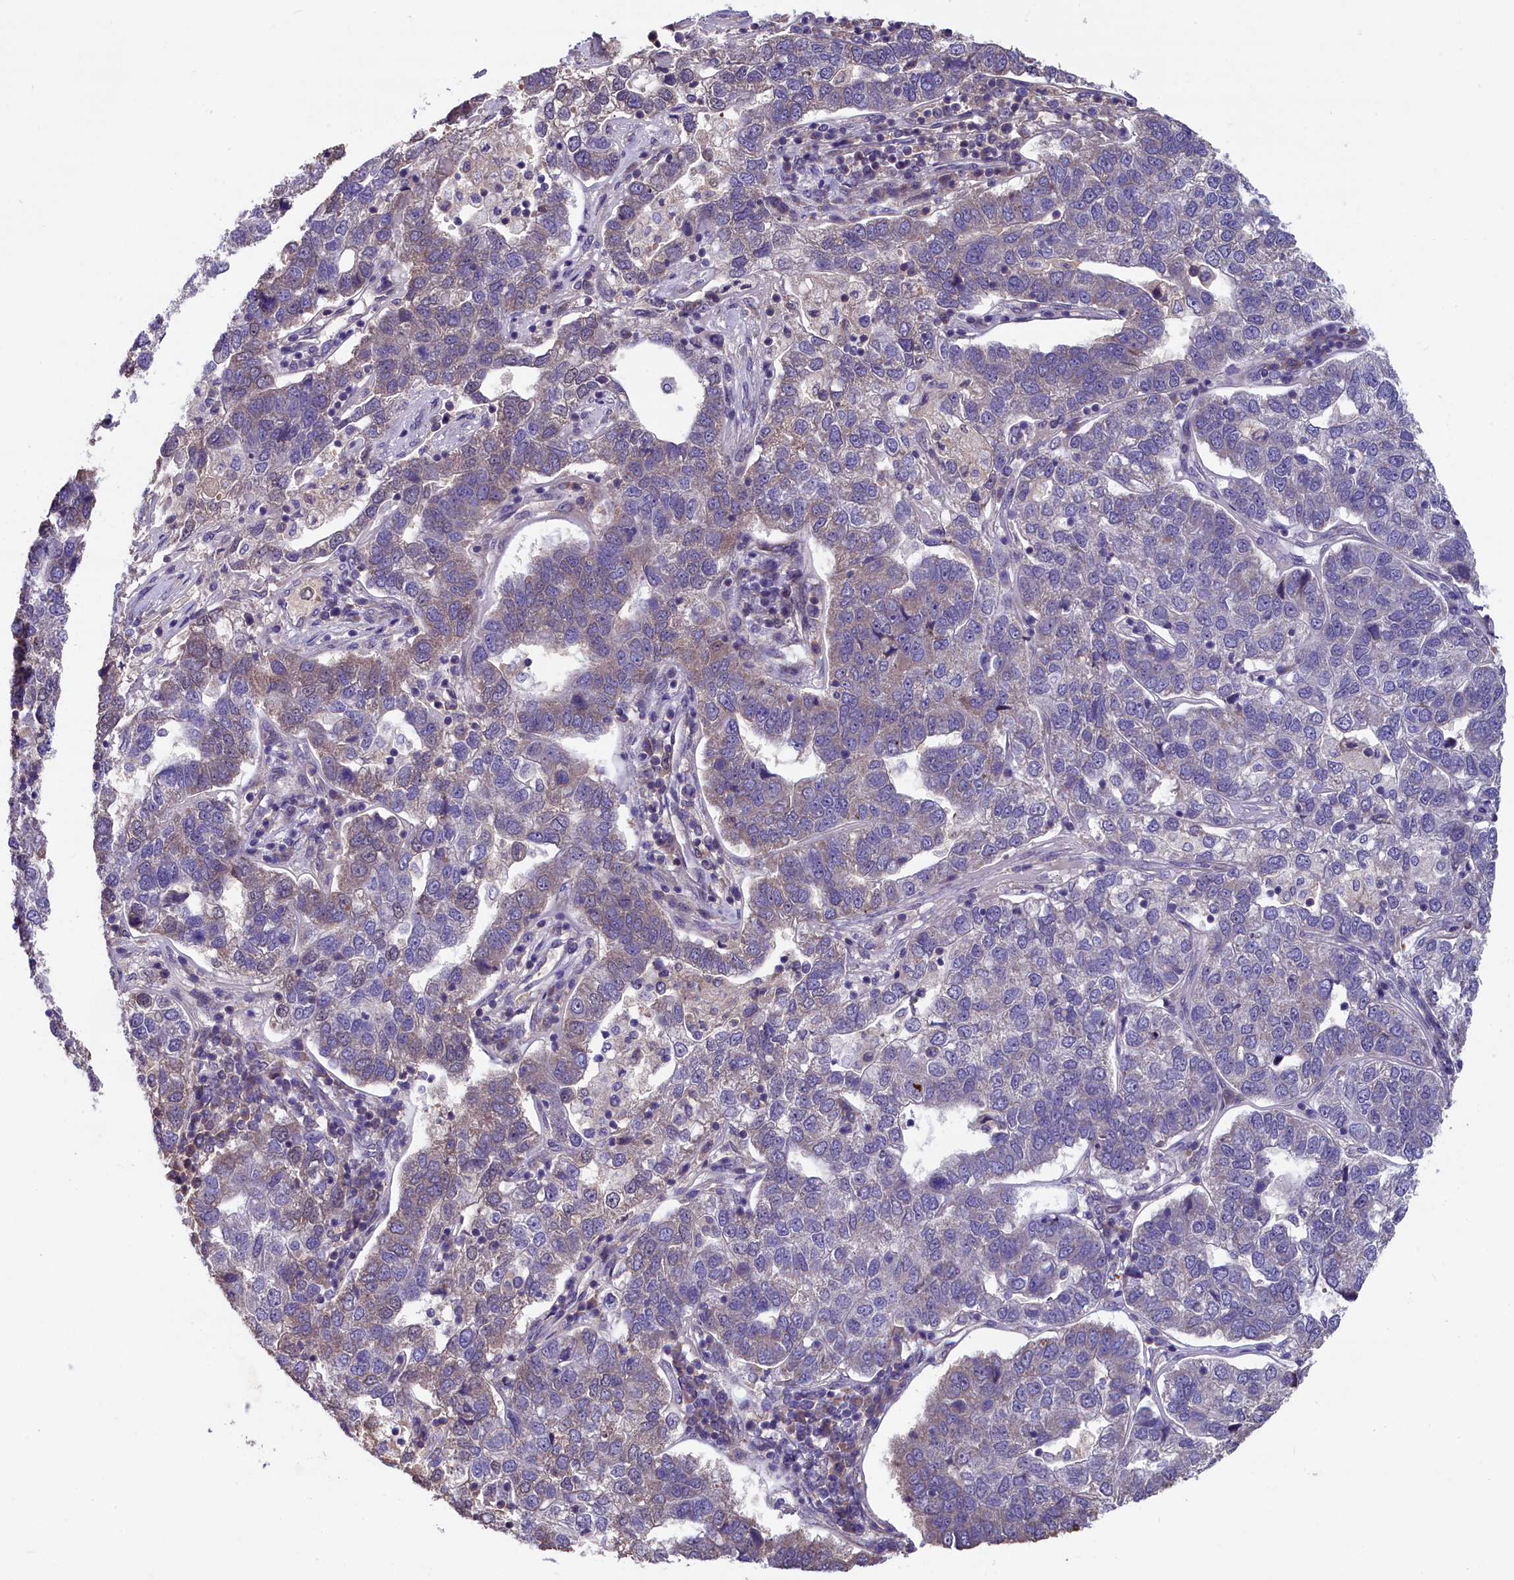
{"staining": {"intensity": "weak", "quantity": "<25%", "location": "cytoplasmic/membranous"}, "tissue": "pancreatic cancer", "cell_type": "Tumor cells", "image_type": "cancer", "snomed": [{"axis": "morphology", "description": "Adenocarcinoma, NOS"}, {"axis": "topography", "description": "Pancreas"}], "caption": "A histopathology image of human pancreatic cancer (adenocarcinoma) is negative for staining in tumor cells. Nuclei are stained in blue.", "gene": "SLC39A6", "patient": {"sex": "female", "age": 61}}